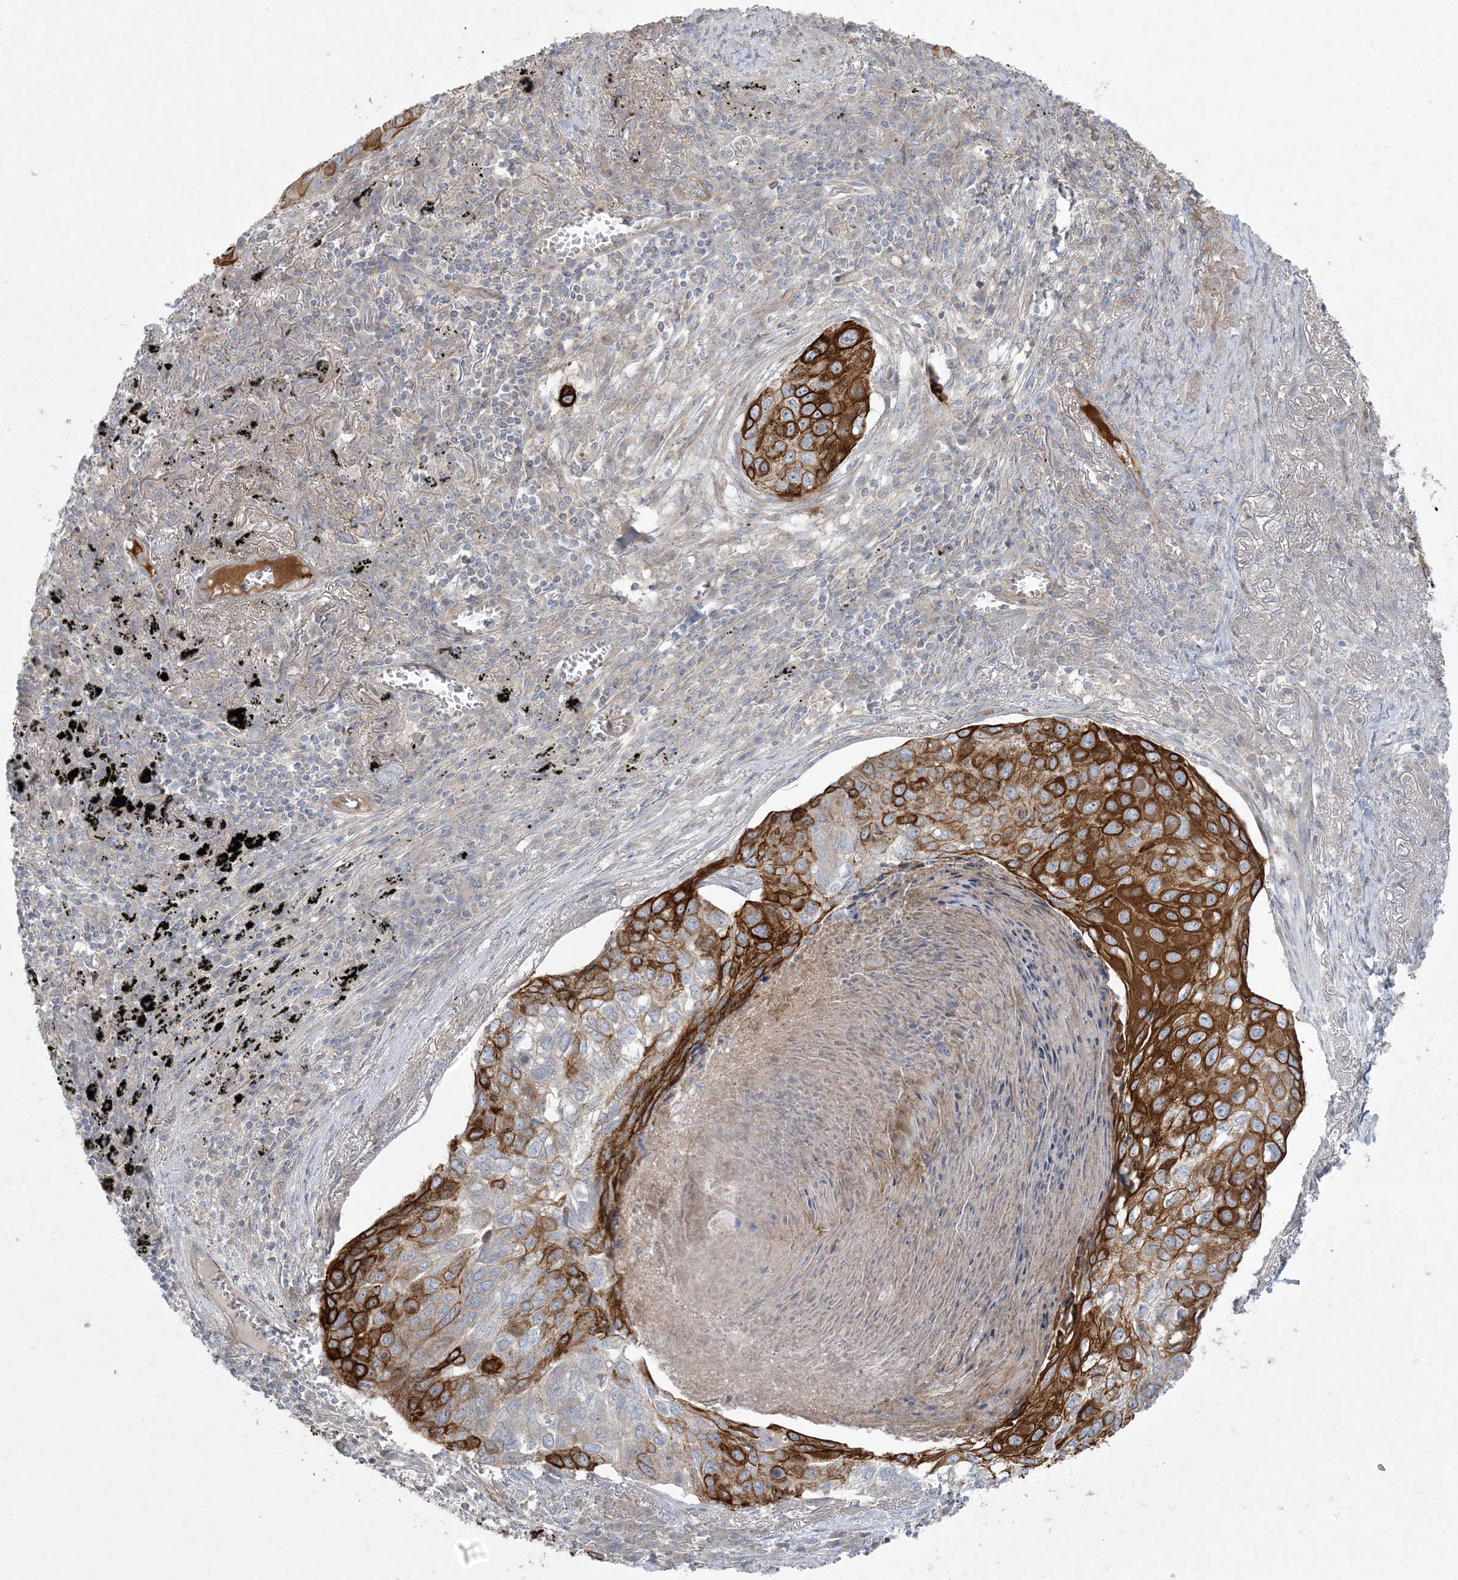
{"staining": {"intensity": "strong", "quantity": ">75%", "location": "cytoplasmic/membranous"}, "tissue": "lung cancer", "cell_type": "Tumor cells", "image_type": "cancer", "snomed": [{"axis": "morphology", "description": "Squamous cell carcinoma, NOS"}, {"axis": "topography", "description": "Lung"}], "caption": "The micrograph displays staining of lung squamous cell carcinoma, revealing strong cytoplasmic/membranous protein positivity (brown color) within tumor cells. (IHC, brightfield microscopy, high magnification).", "gene": "PIK3R4", "patient": {"sex": "female", "age": 63}}